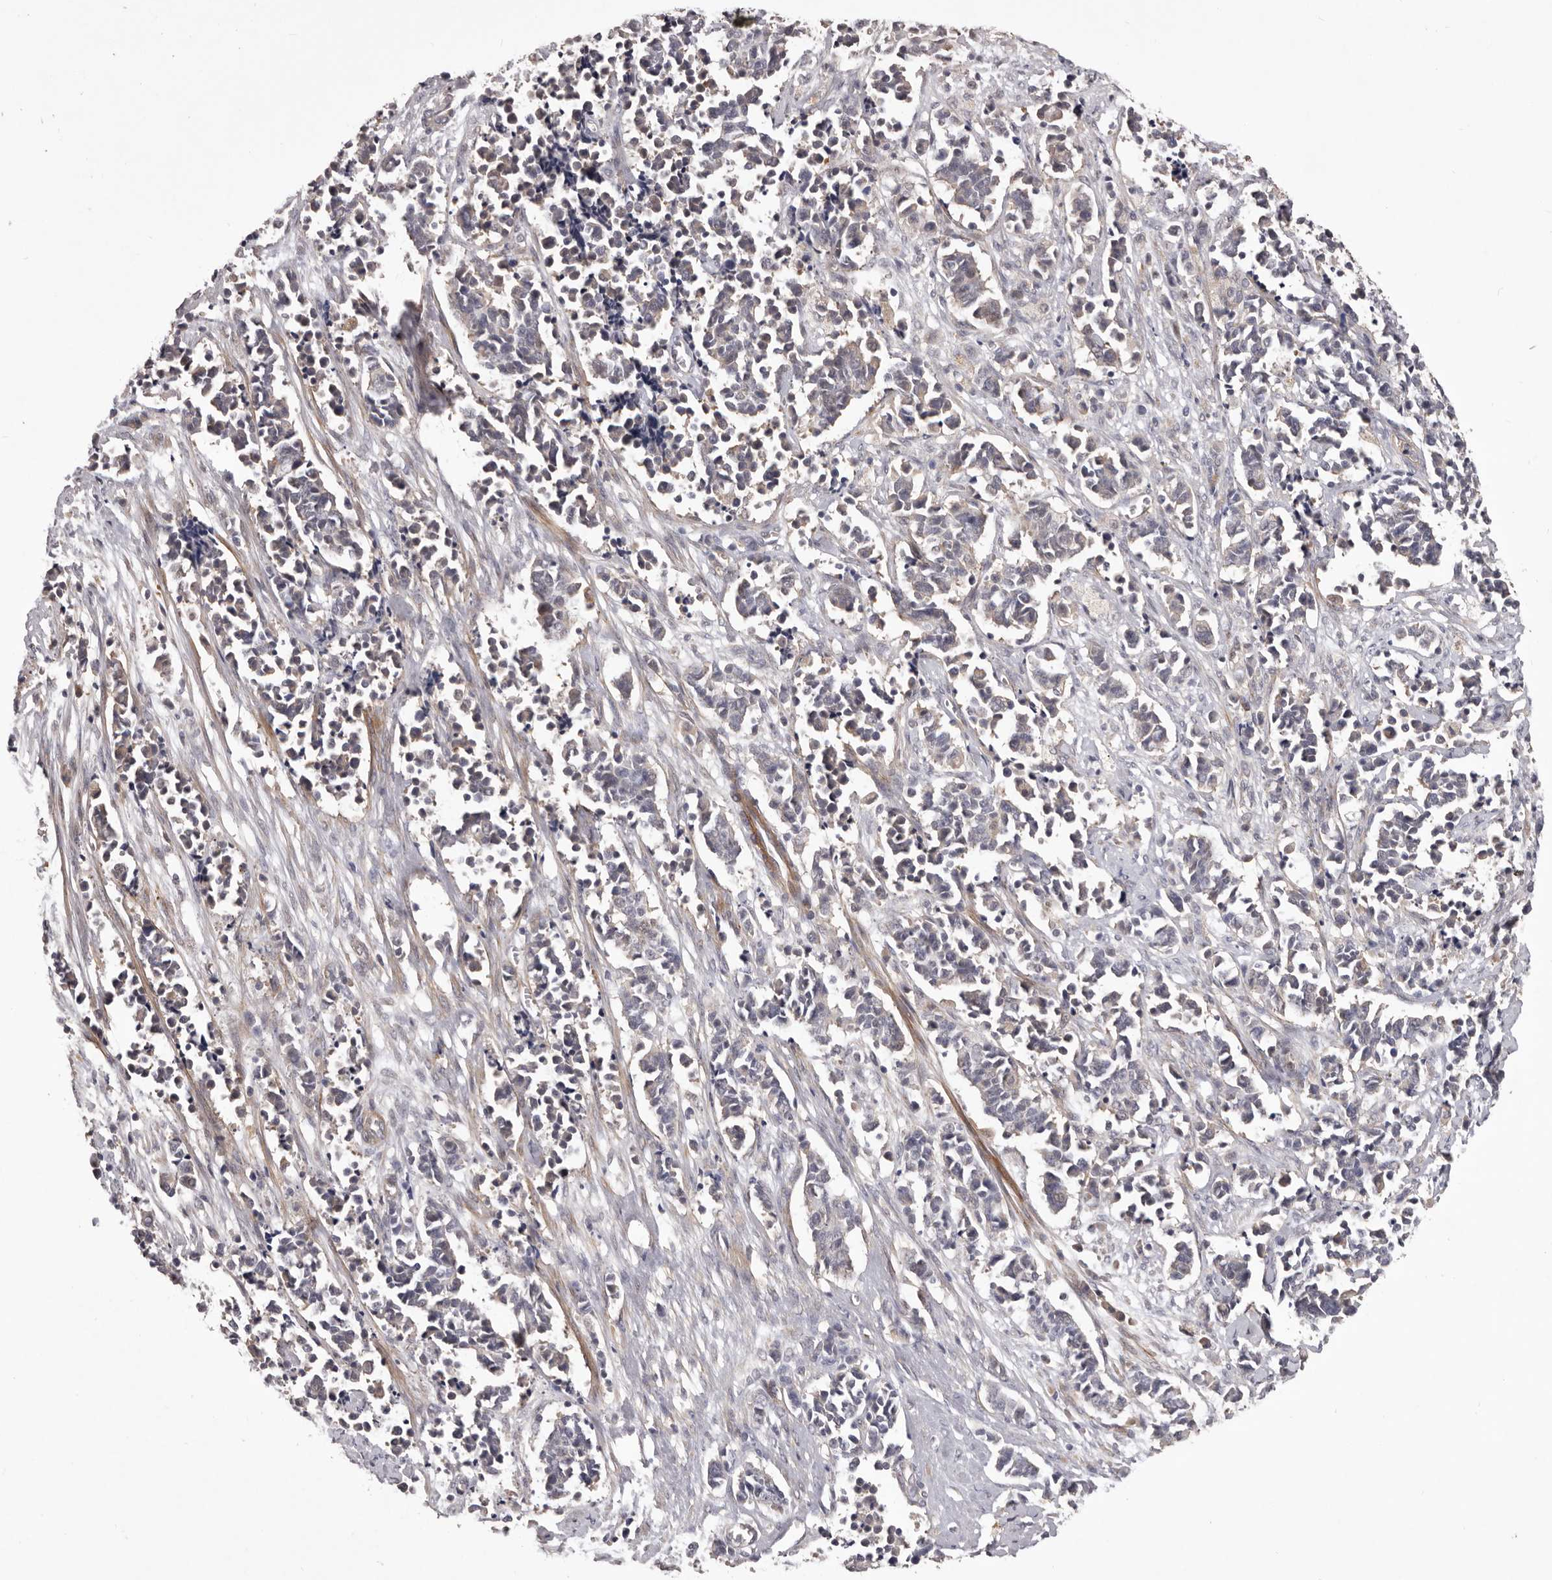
{"staining": {"intensity": "negative", "quantity": "none", "location": "none"}, "tissue": "cervical cancer", "cell_type": "Tumor cells", "image_type": "cancer", "snomed": [{"axis": "morphology", "description": "Normal tissue, NOS"}, {"axis": "morphology", "description": "Squamous cell carcinoma, NOS"}, {"axis": "topography", "description": "Cervix"}], "caption": "Tumor cells are negative for protein expression in human cervical squamous cell carcinoma.", "gene": "HBS1L", "patient": {"sex": "female", "age": 35}}